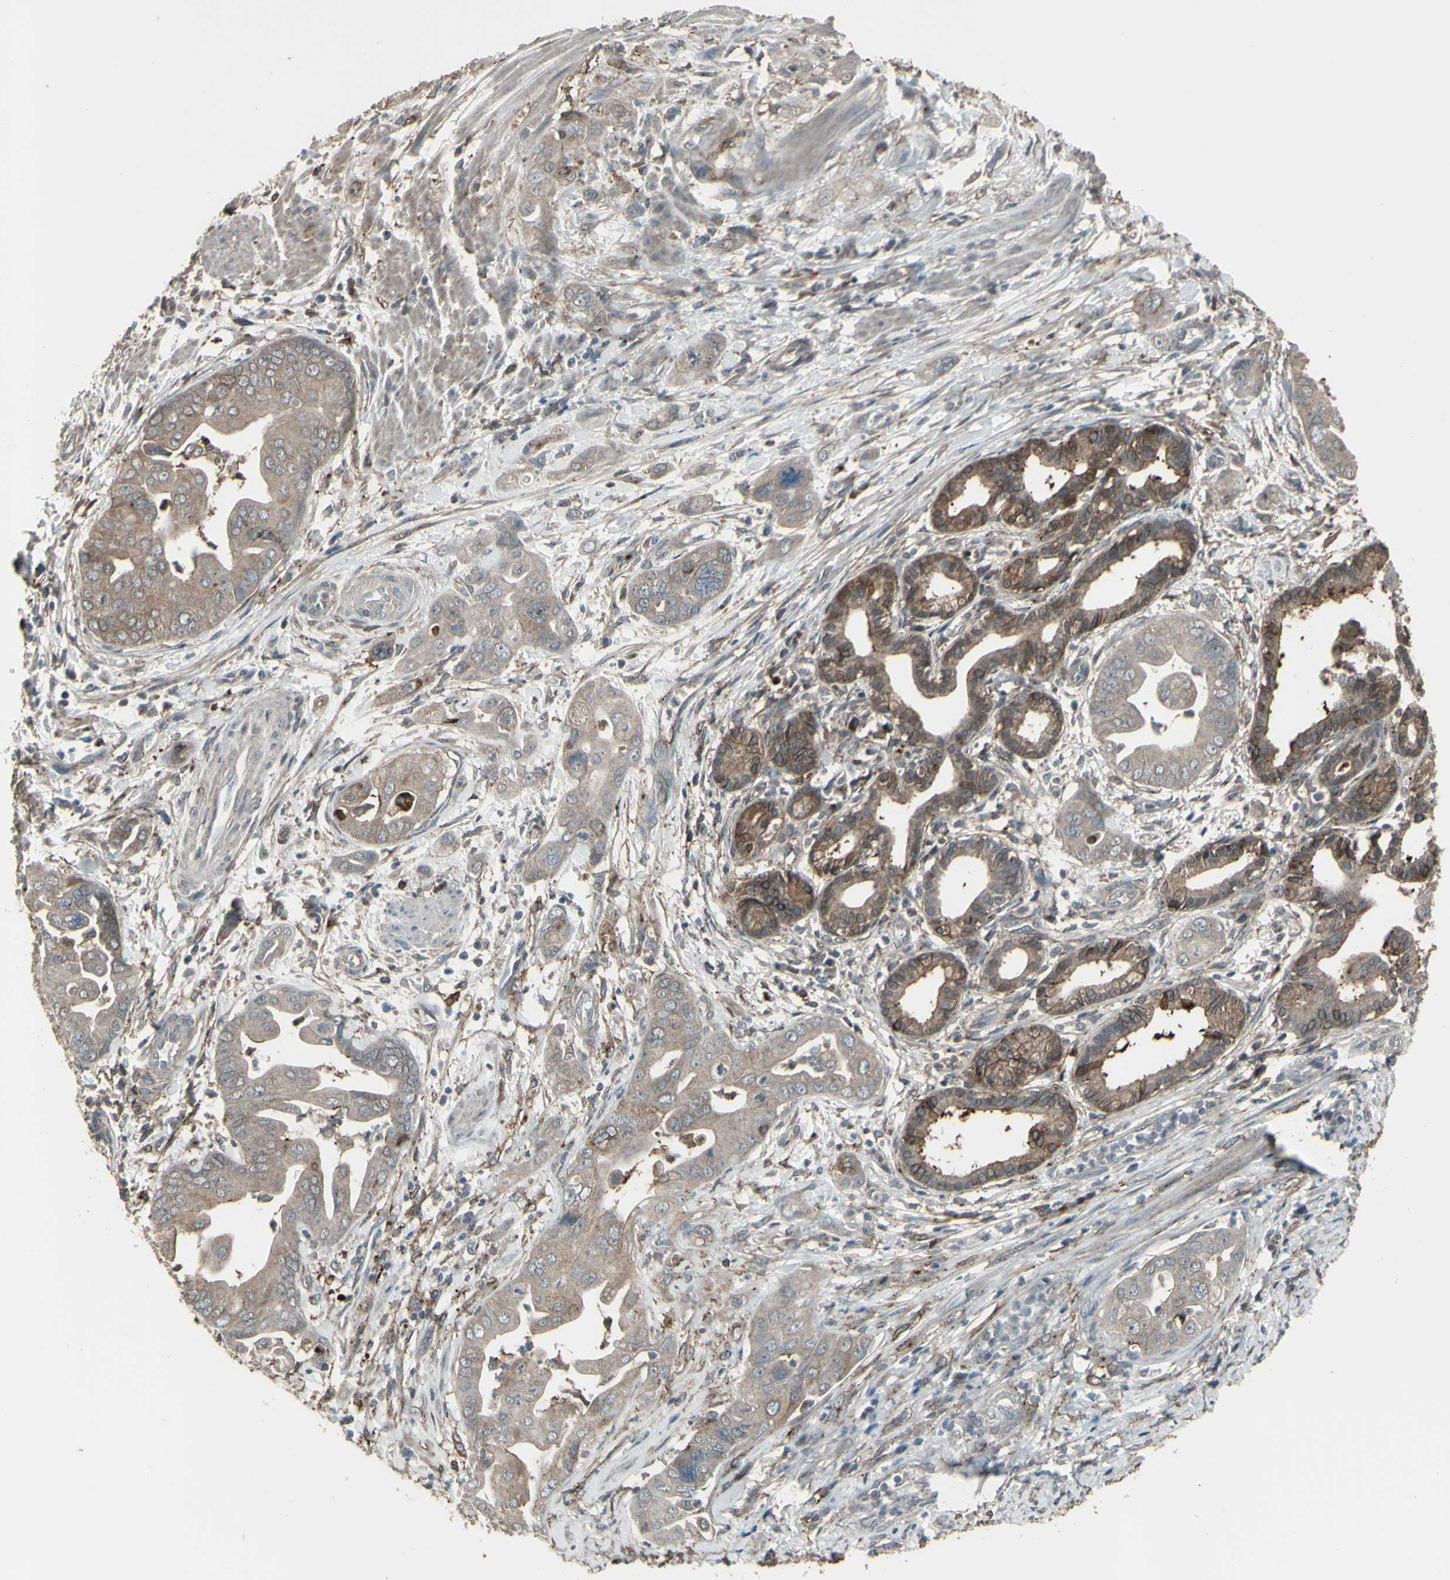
{"staining": {"intensity": "weak", "quantity": "<25%", "location": "cytoplasmic/membranous"}, "tissue": "pancreatic cancer", "cell_type": "Tumor cells", "image_type": "cancer", "snomed": [{"axis": "morphology", "description": "Adenocarcinoma, NOS"}, {"axis": "topography", "description": "Pancreas"}], "caption": "Immunohistochemical staining of adenocarcinoma (pancreatic) shows no significant staining in tumor cells.", "gene": "SMO", "patient": {"sex": "female", "age": 75}}